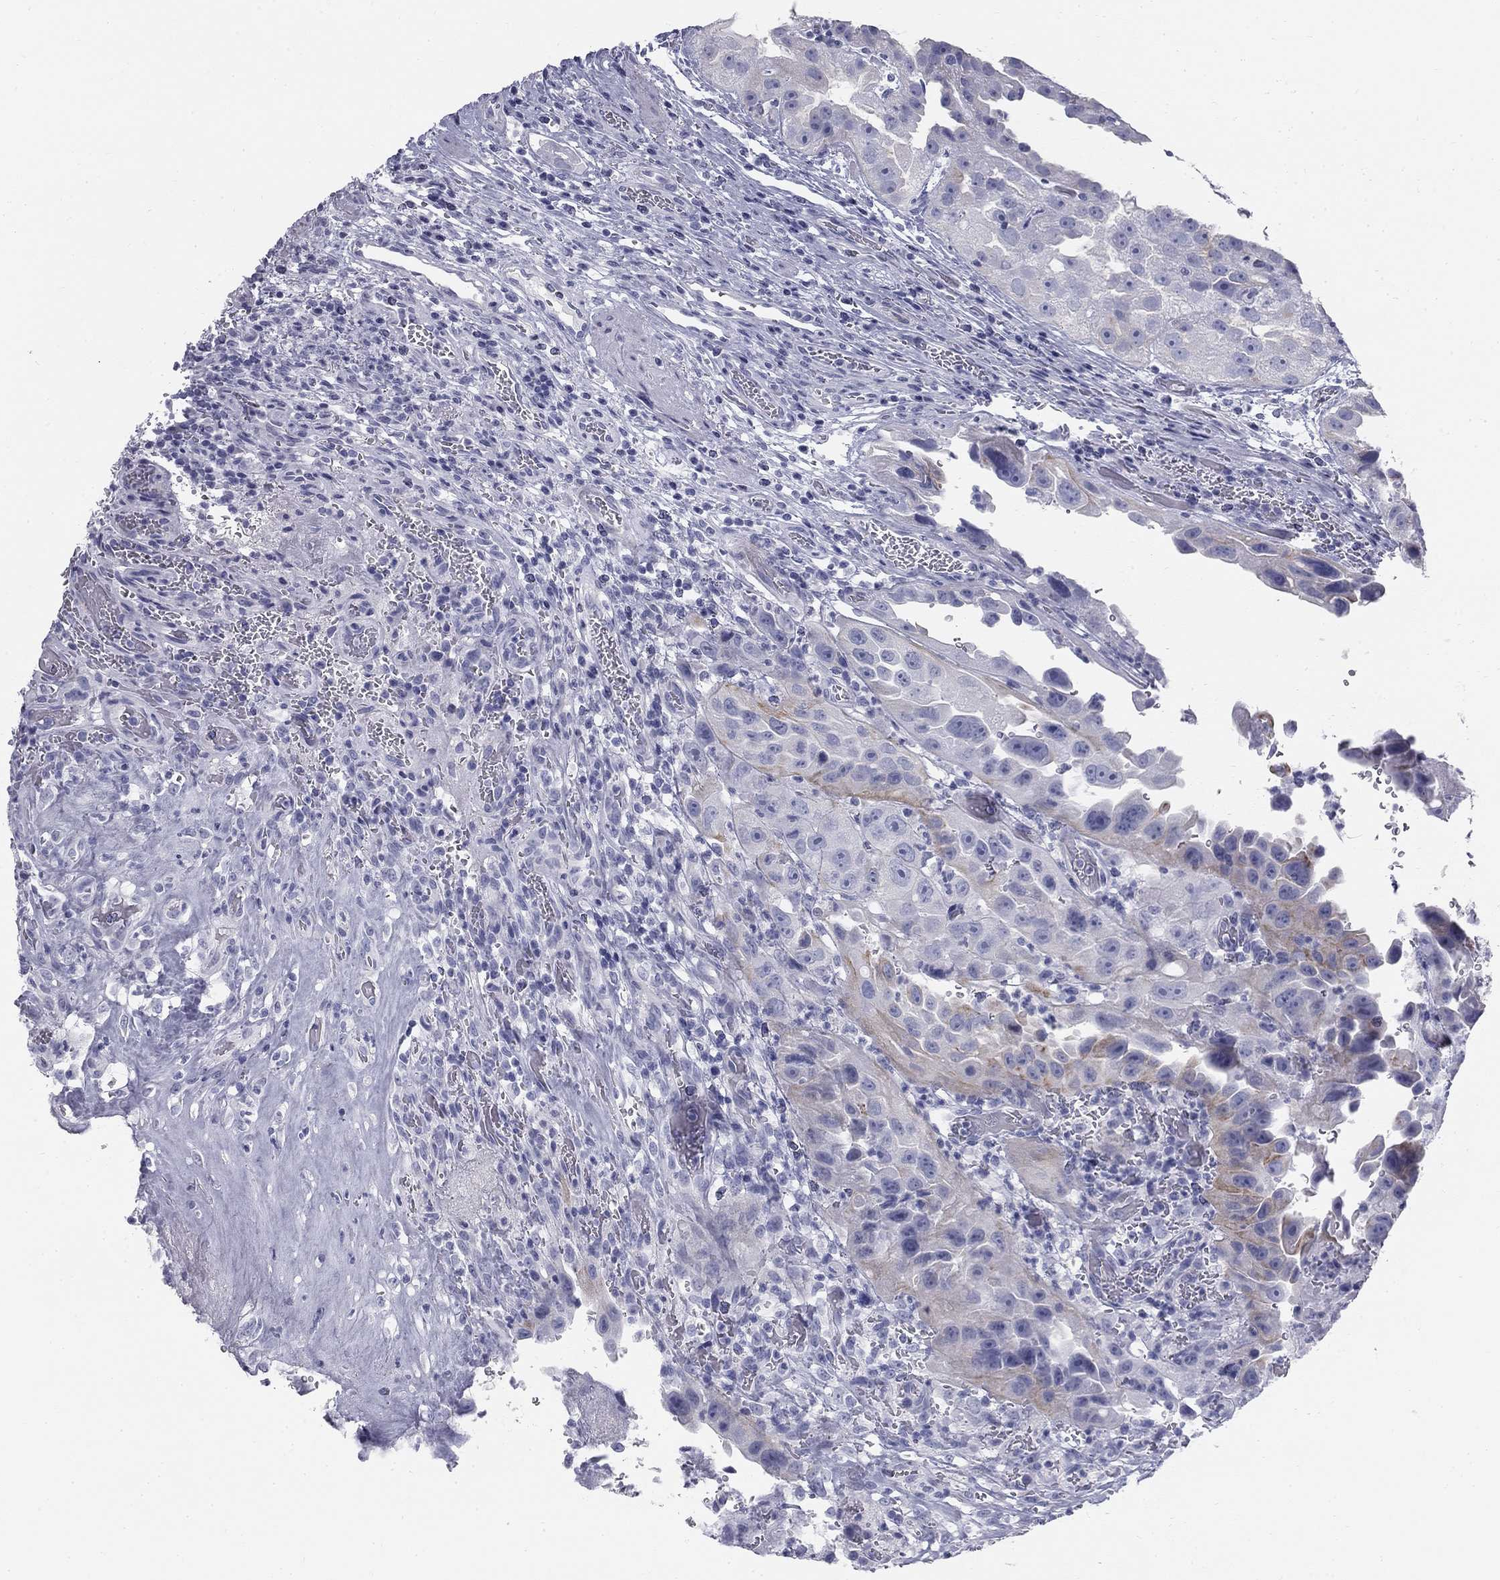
{"staining": {"intensity": "negative", "quantity": "none", "location": "none"}, "tissue": "urothelial cancer", "cell_type": "Tumor cells", "image_type": "cancer", "snomed": [{"axis": "morphology", "description": "Urothelial carcinoma, High grade"}, {"axis": "topography", "description": "Urinary bladder"}], "caption": "There is no significant expression in tumor cells of urothelial cancer. Nuclei are stained in blue.", "gene": "SULT2B1", "patient": {"sex": "female", "age": 41}}